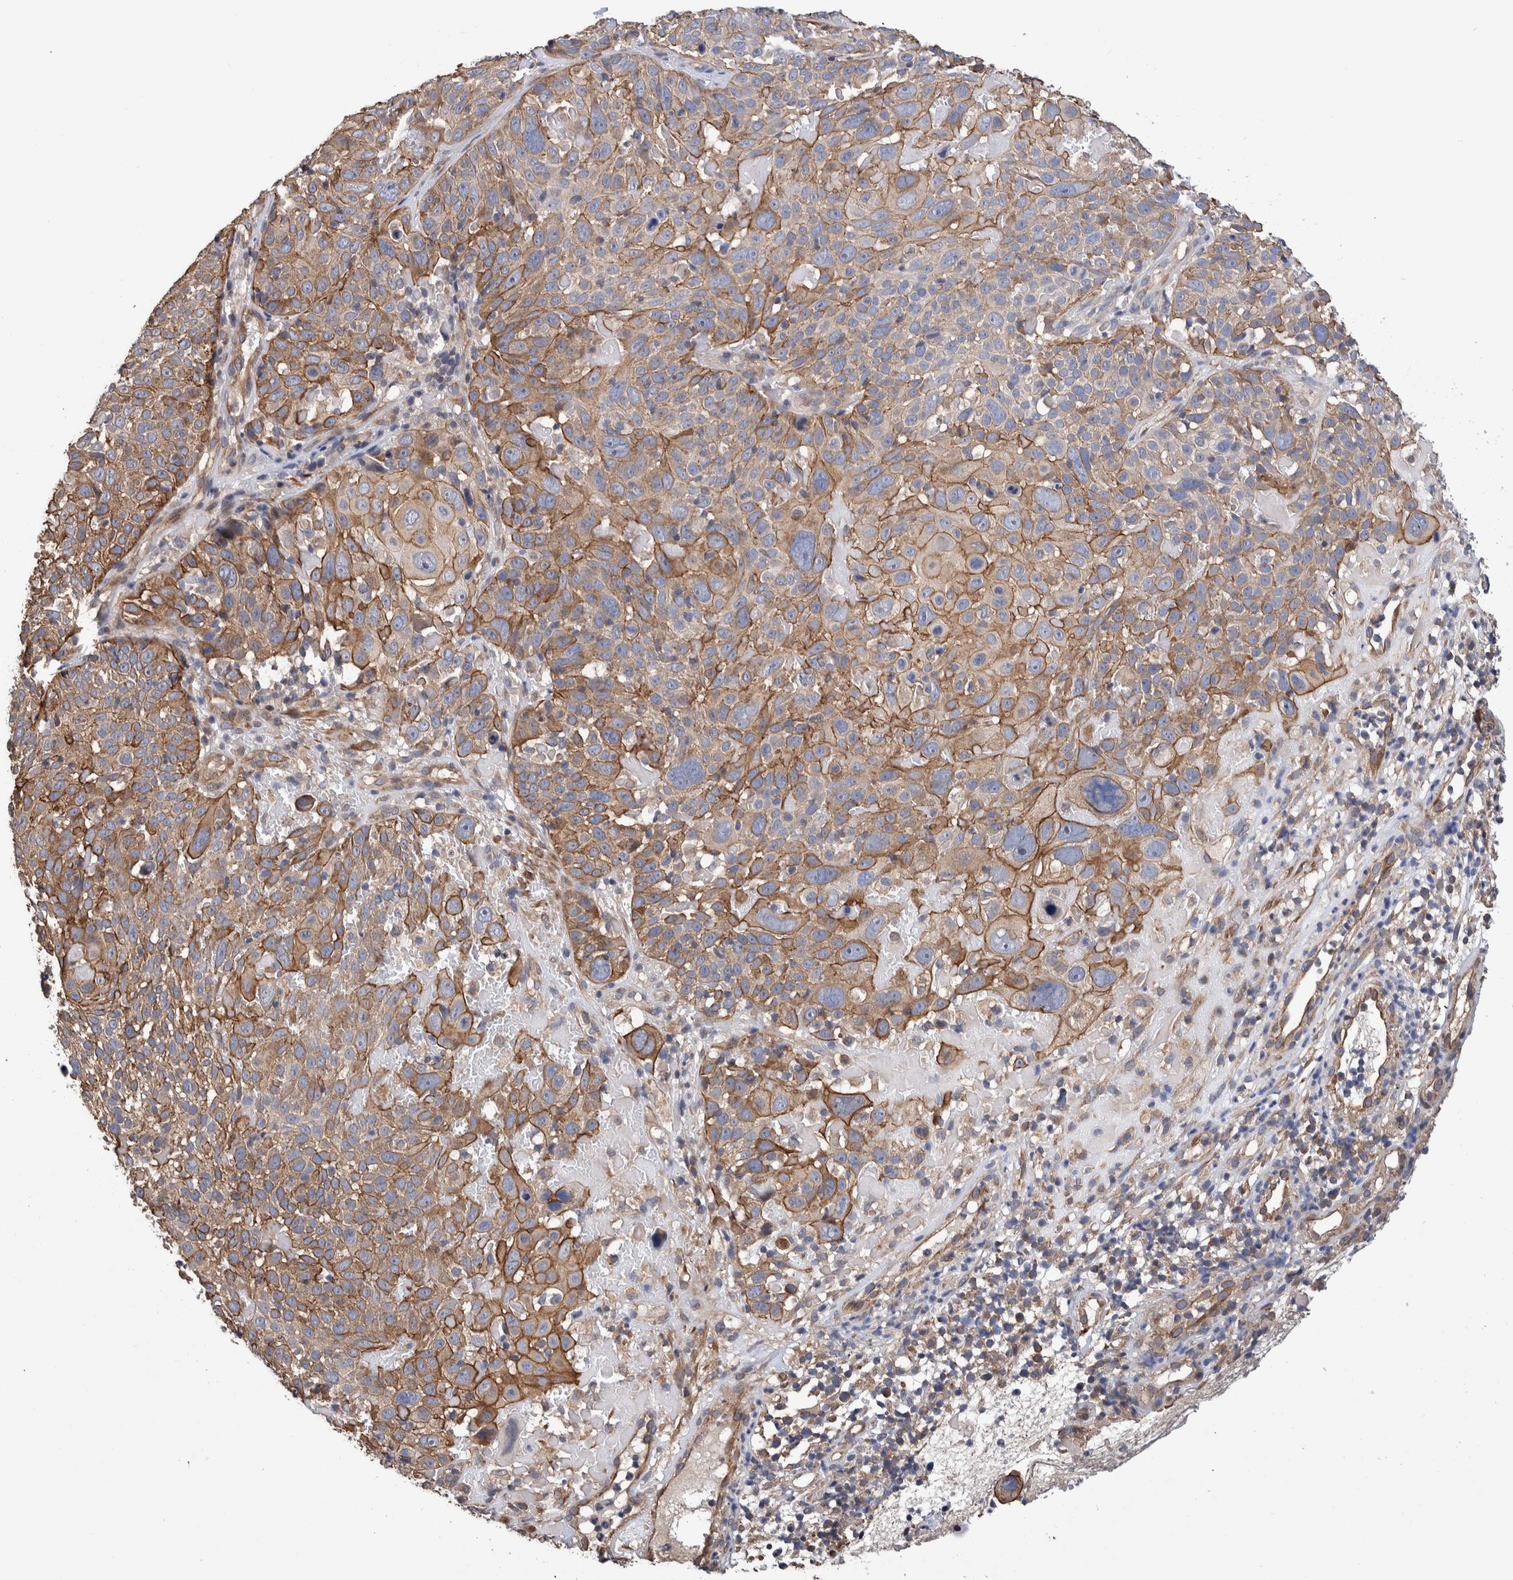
{"staining": {"intensity": "strong", "quantity": "<25%", "location": "cytoplasmic/membranous"}, "tissue": "cervical cancer", "cell_type": "Tumor cells", "image_type": "cancer", "snomed": [{"axis": "morphology", "description": "Squamous cell carcinoma, NOS"}, {"axis": "topography", "description": "Cervix"}], "caption": "This is an image of immunohistochemistry (IHC) staining of cervical cancer, which shows strong expression in the cytoplasmic/membranous of tumor cells.", "gene": "SLC45A4", "patient": {"sex": "female", "age": 74}}